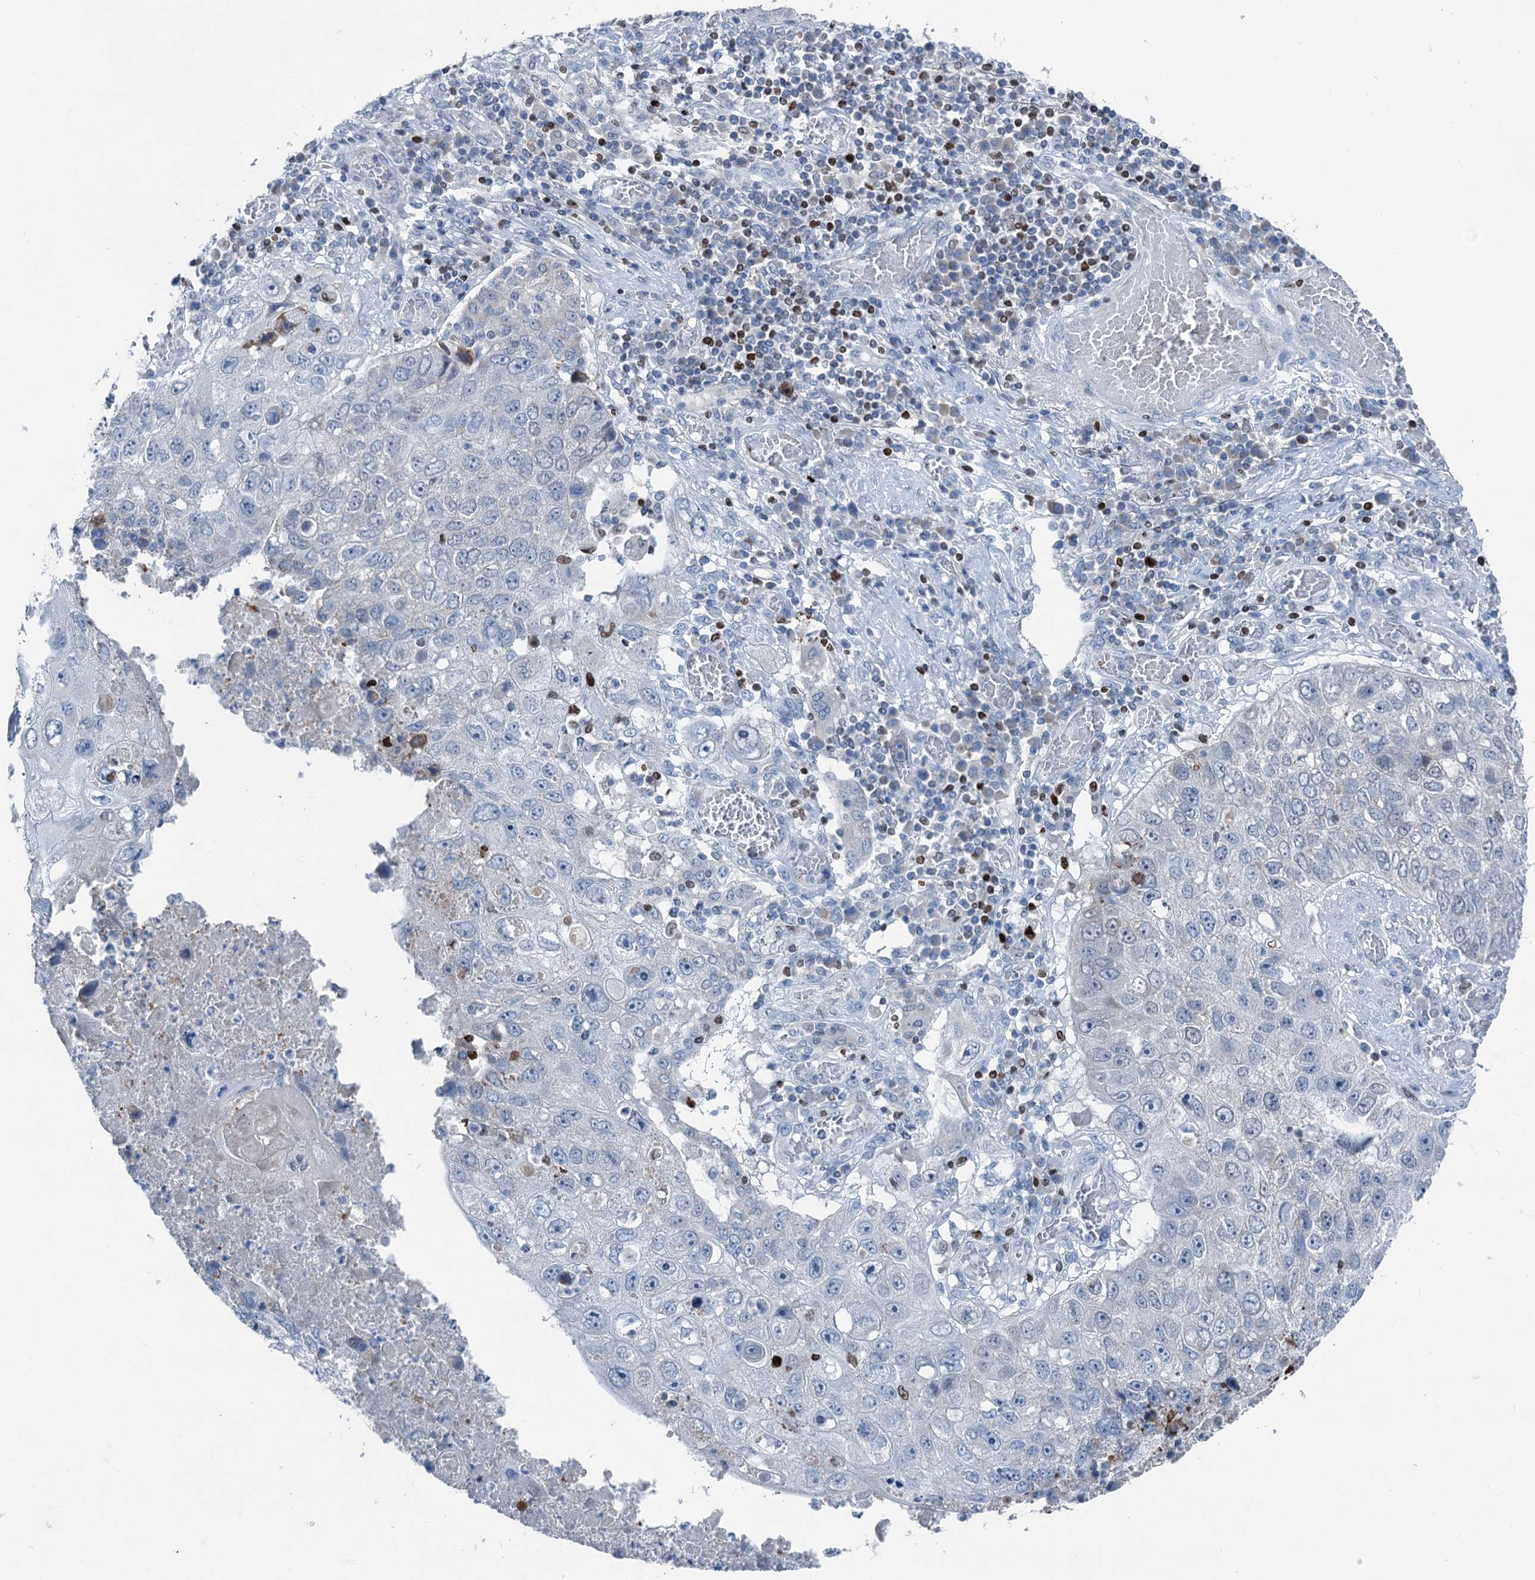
{"staining": {"intensity": "negative", "quantity": "none", "location": "none"}, "tissue": "lung cancer", "cell_type": "Tumor cells", "image_type": "cancer", "snomed": [{"axis": "morphology", "description": "Squamous cell carcinoma, NOS"}, {"axis": "topography", "description": "Lung"}], "caption": "Lung cancer was stained to show a protein in brown. There is no significant staining in tumor cells.", "gene": "ELP4", "patient": {"sex": "male", "age": 61}}